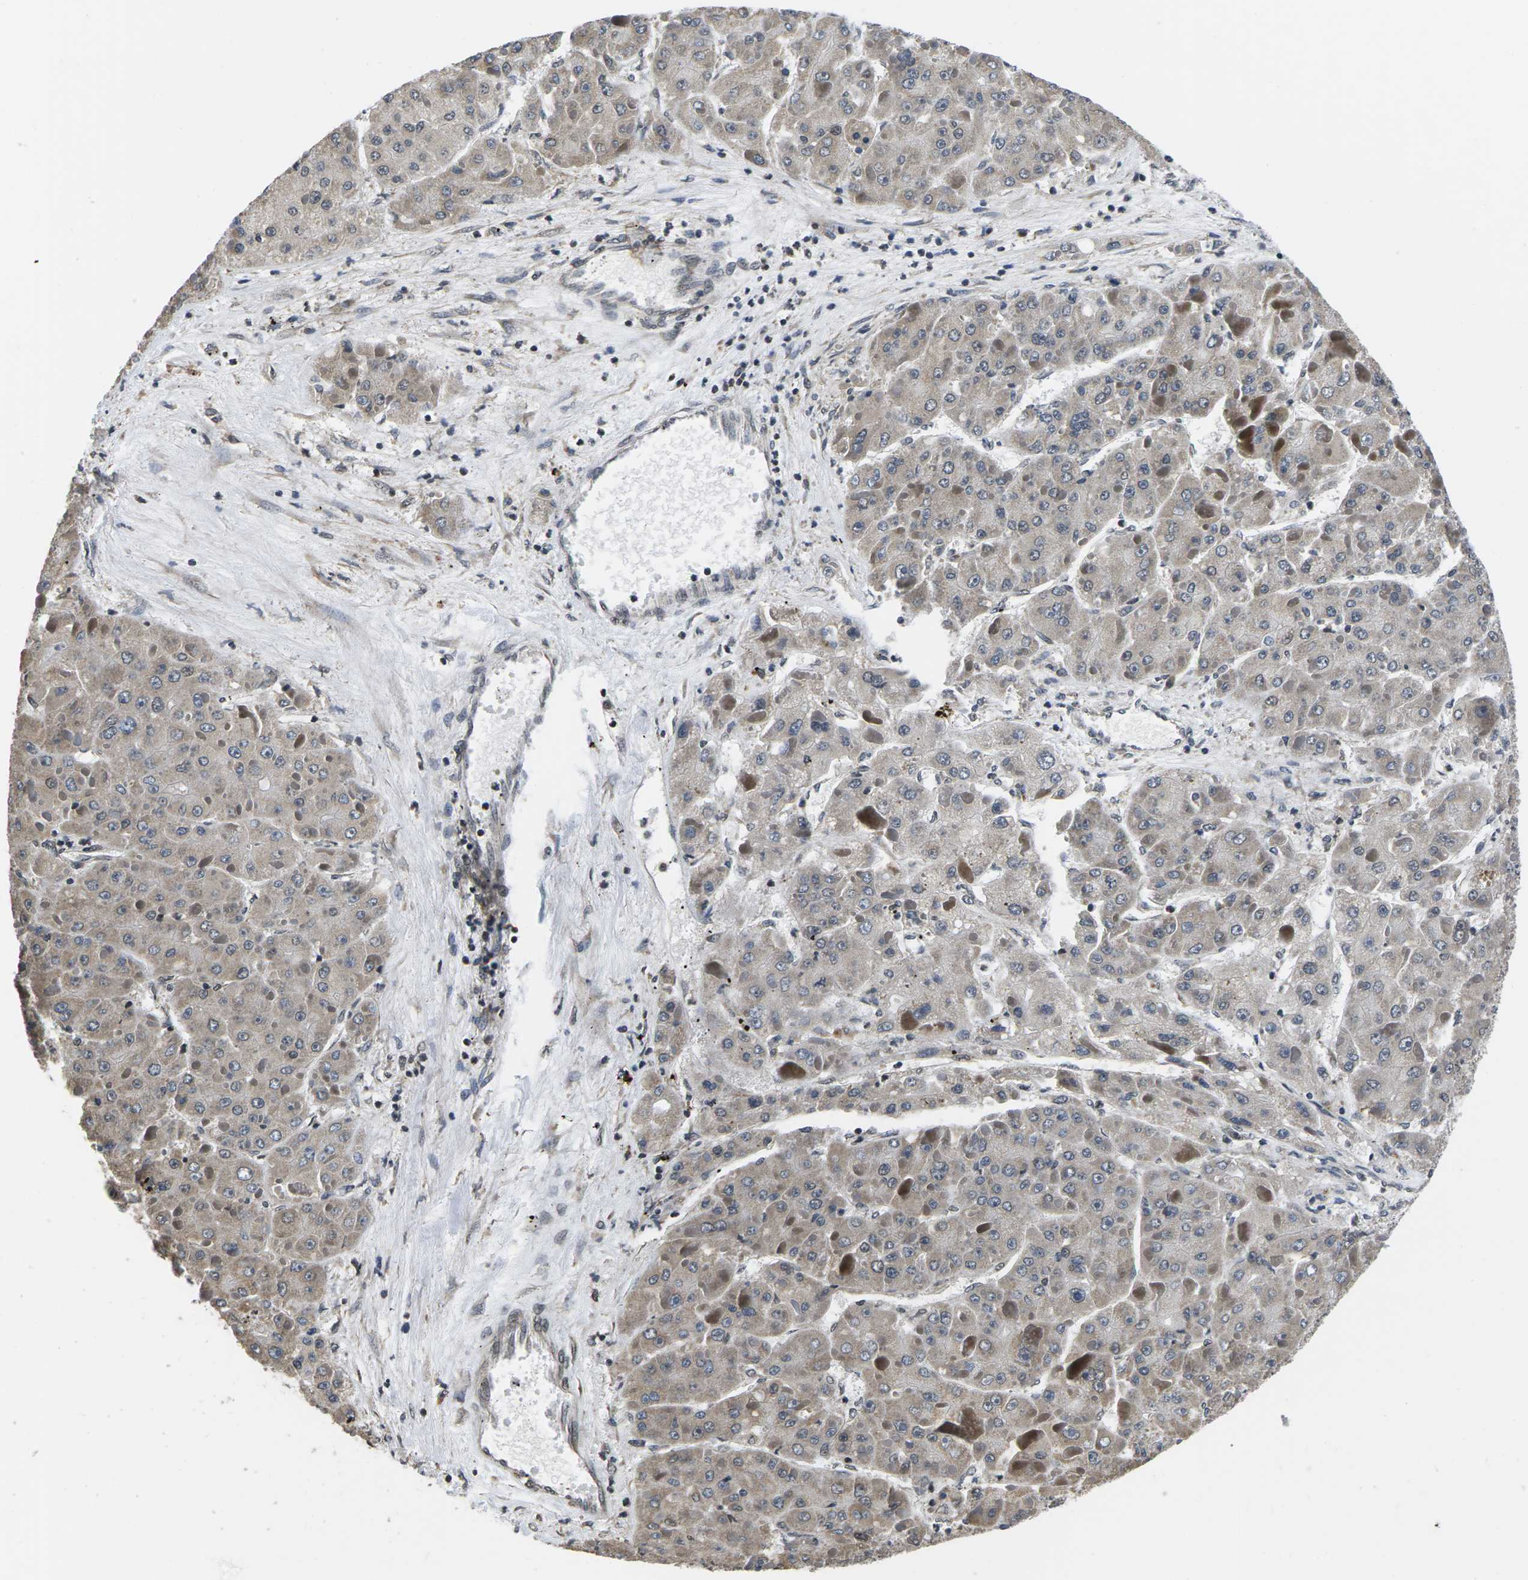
{"staining": {"intensity": "weak", "quantity": ">75%", "location": "cytoplasmic/membranous"}, "tissue": "liver cancer", "cell_type": "Tumor cells", "image_type": "cancer", "snomed": [{"axis": "morphology", "description": "Carcinoma, Hepatocellular, NOS"}, {"axis": "topography", "description": "Liver"}], "caption": "This image displays hepatocellular carcinoma (liver) stained with immunohistochemistry (IHC) to label a protein in brown. The cytoplasmic/membranous of tumor cells show weak positivity for the protein. Nuclei are counter-stained blue.", "gene": "CCNE1", "patient": {"sex": "female", "age": 73}}